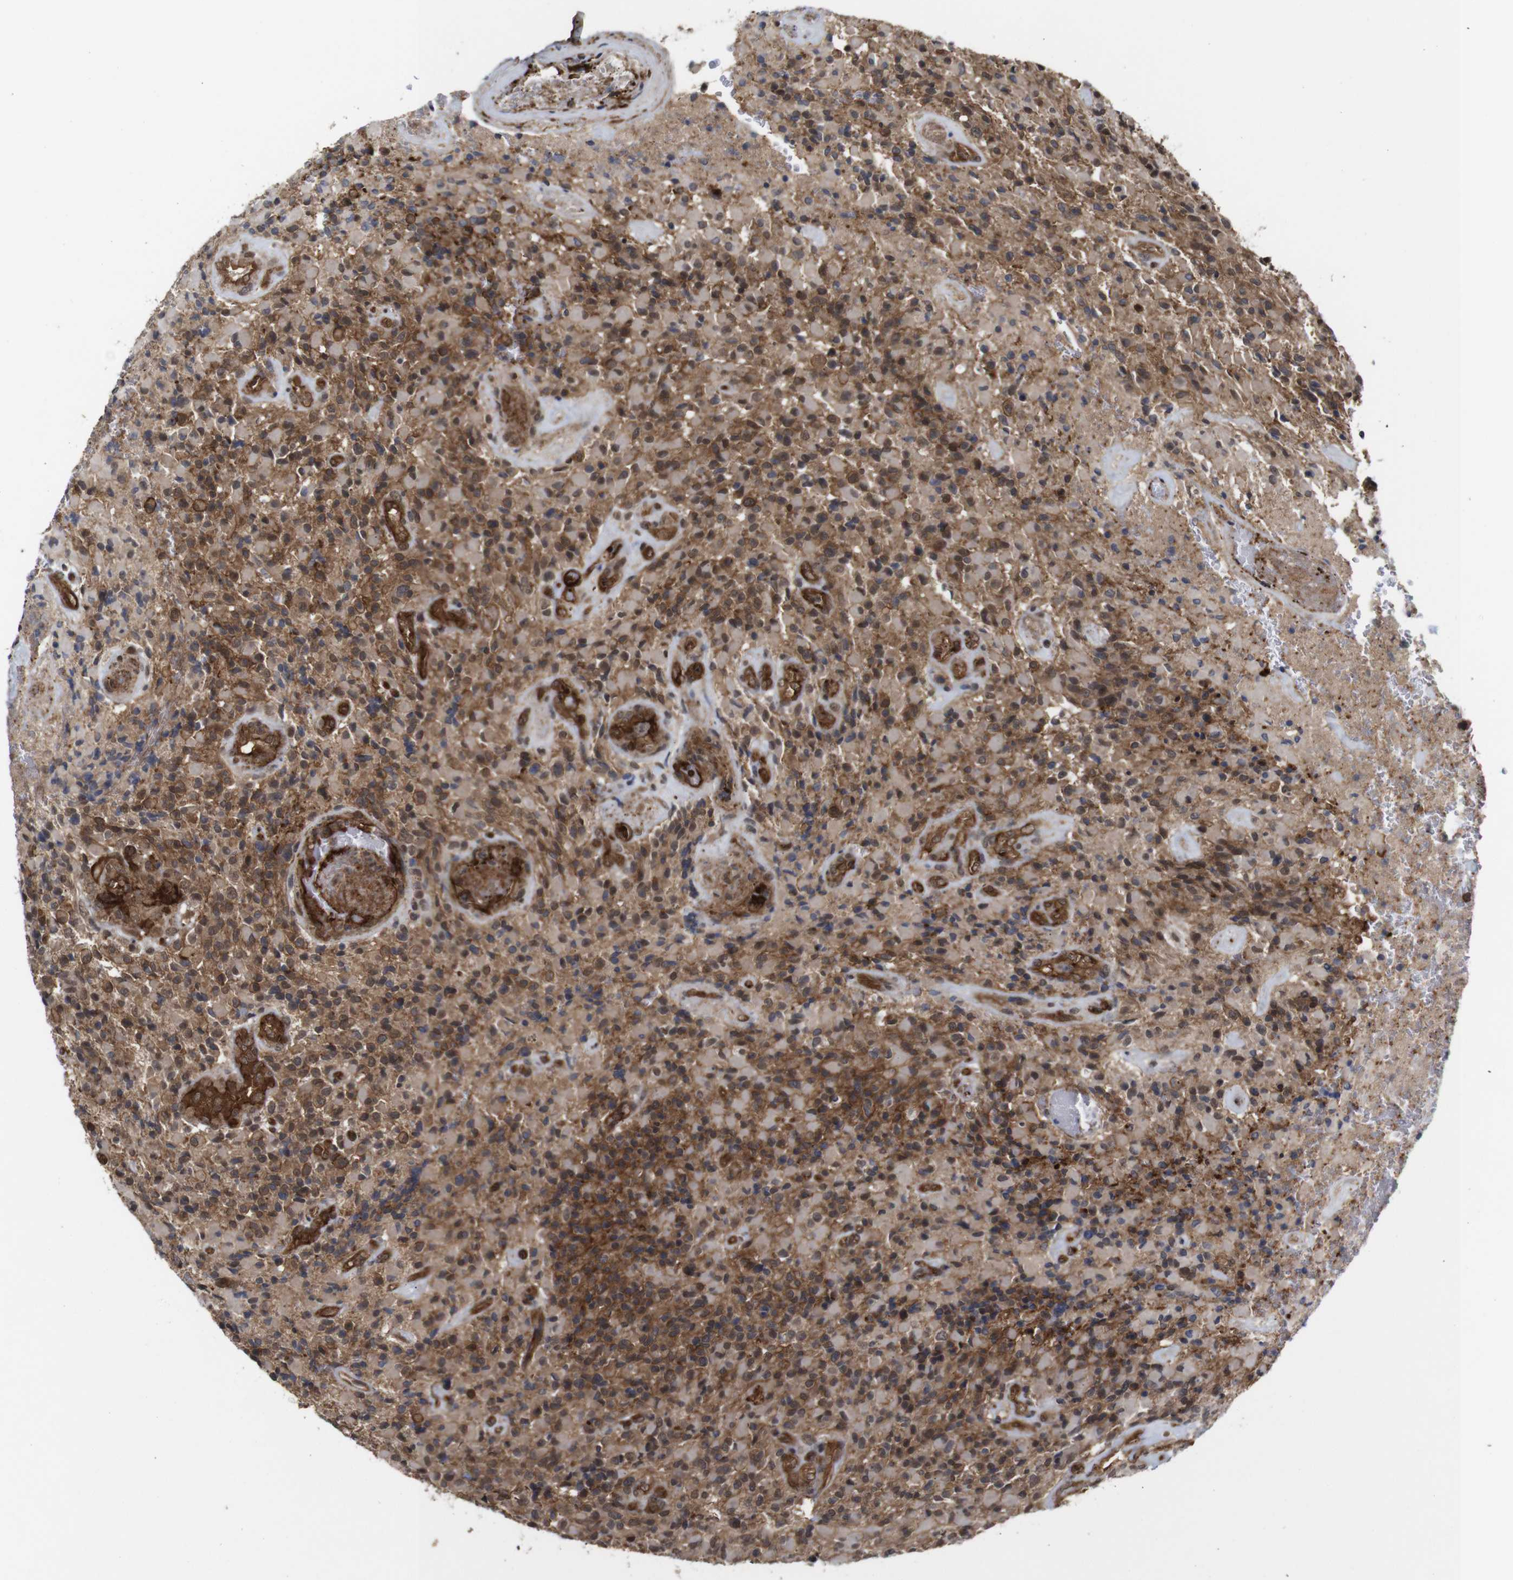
{"staining": {"intensity": "moderate", "quantity": ">75%", "location": "cytoplasmic/membranous"}, "tissue": "glioma", "cell_type": "Tumor cells", "image_type": "cancer", "snomed": [{"axis": "morphology", "description": "Glioma, malignant, High grade"}, {"axis": "topography", "description": "Brain"}], "caption": "Malignant glioma (high-grade) was stained to show a protein in brown. There is medium levels of moderate cytoplasmic/membranous positivity in approximately >75% of tumor cells.", "gene": "NANOS1", "patient": {"sex": "male", "age": 71}}